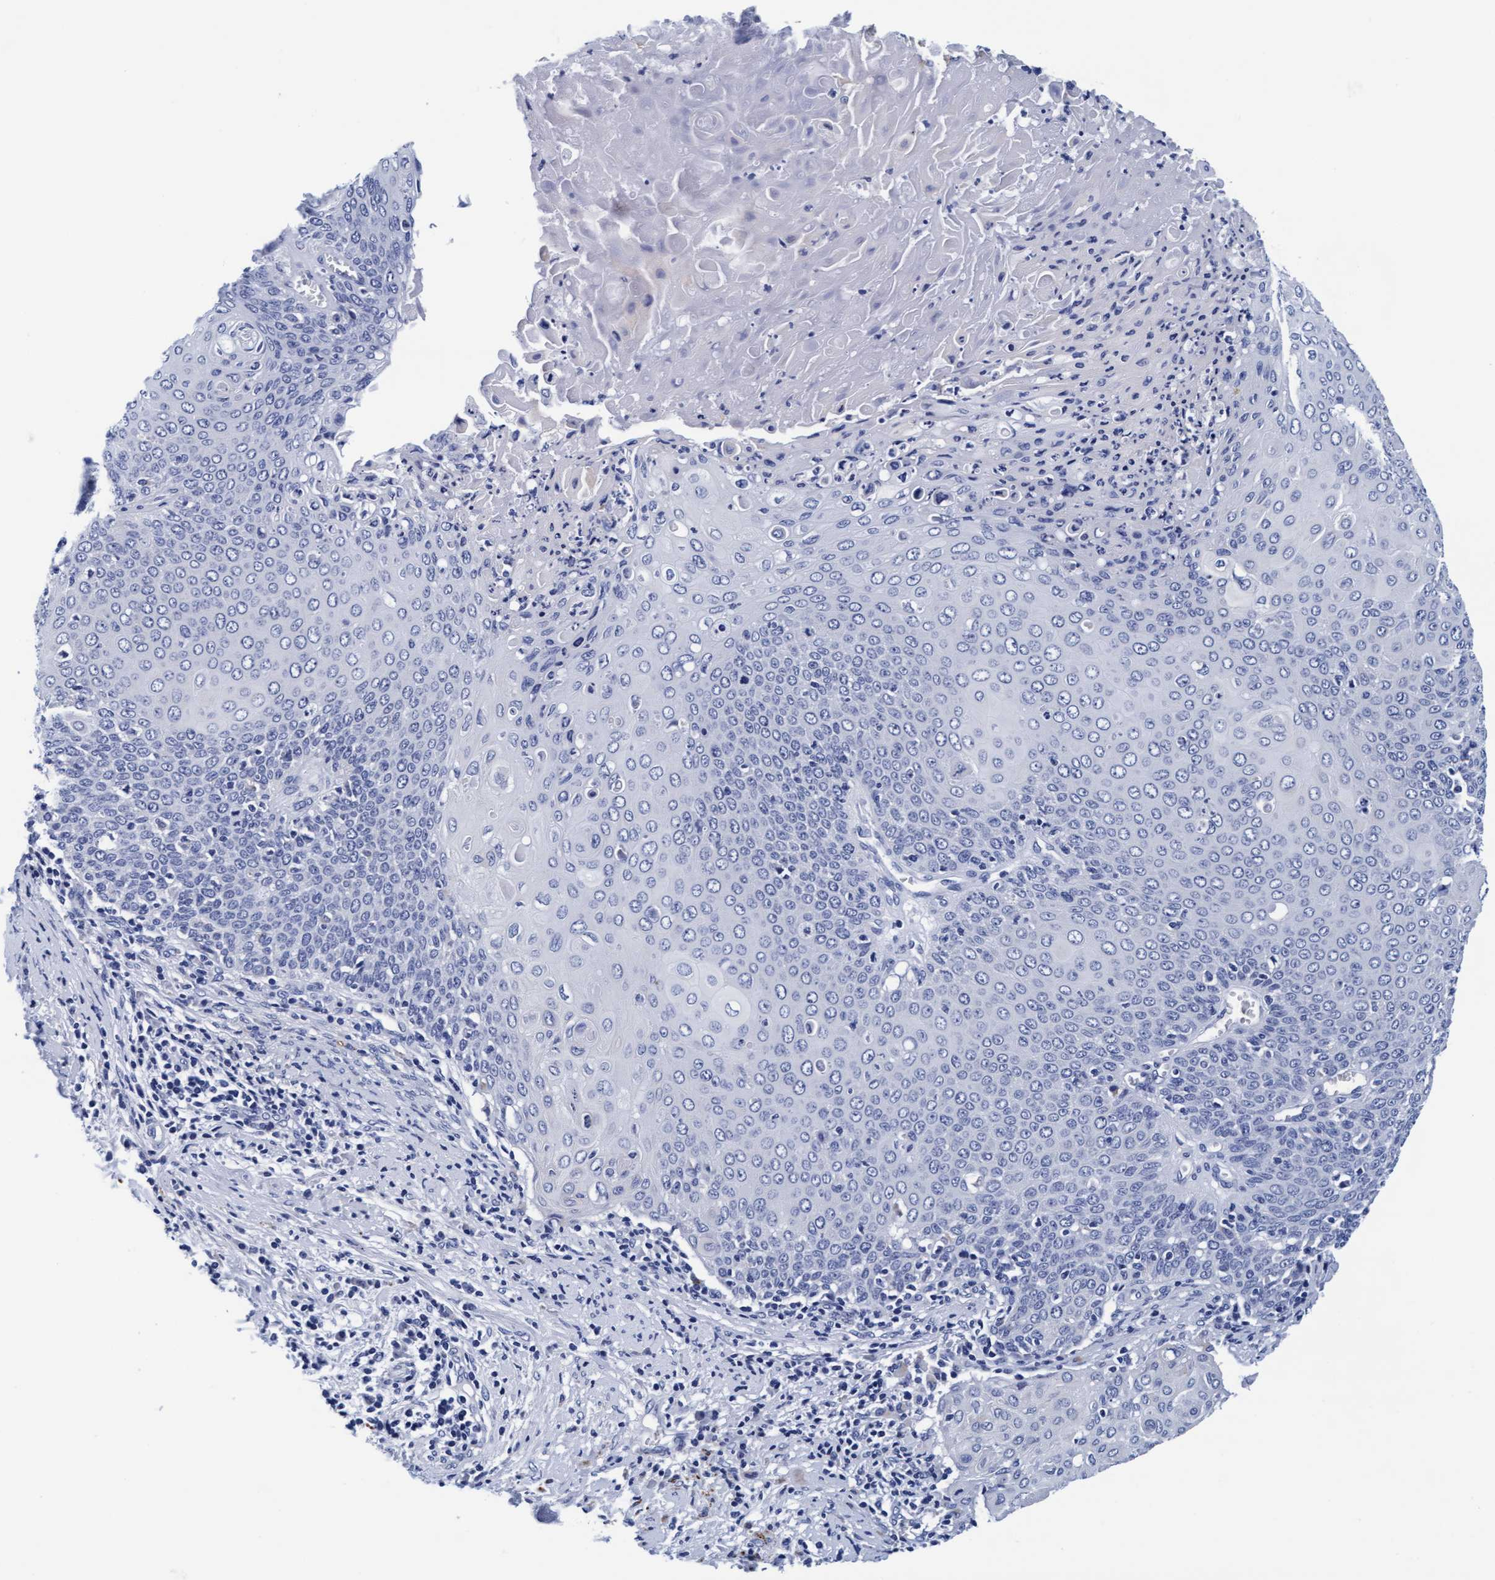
{"staining": {"intensity": "negative", "quantity": "none", "location": "none"}, "tissue": "cervical cancer", "cell_type": "Tumor cells", "image_type": "cancer", "snomed": [{"axis": "morphology", "description": "Squamous cell carcinoma, NOS"}, {"axis": "topography", "description": "Cervix"}], "caption": "Protein analysis of cervical cancer reveals no significant positivity in tumor cells.", "gene": "ARSG", "patient": {"sex": "female", "age": 39}}